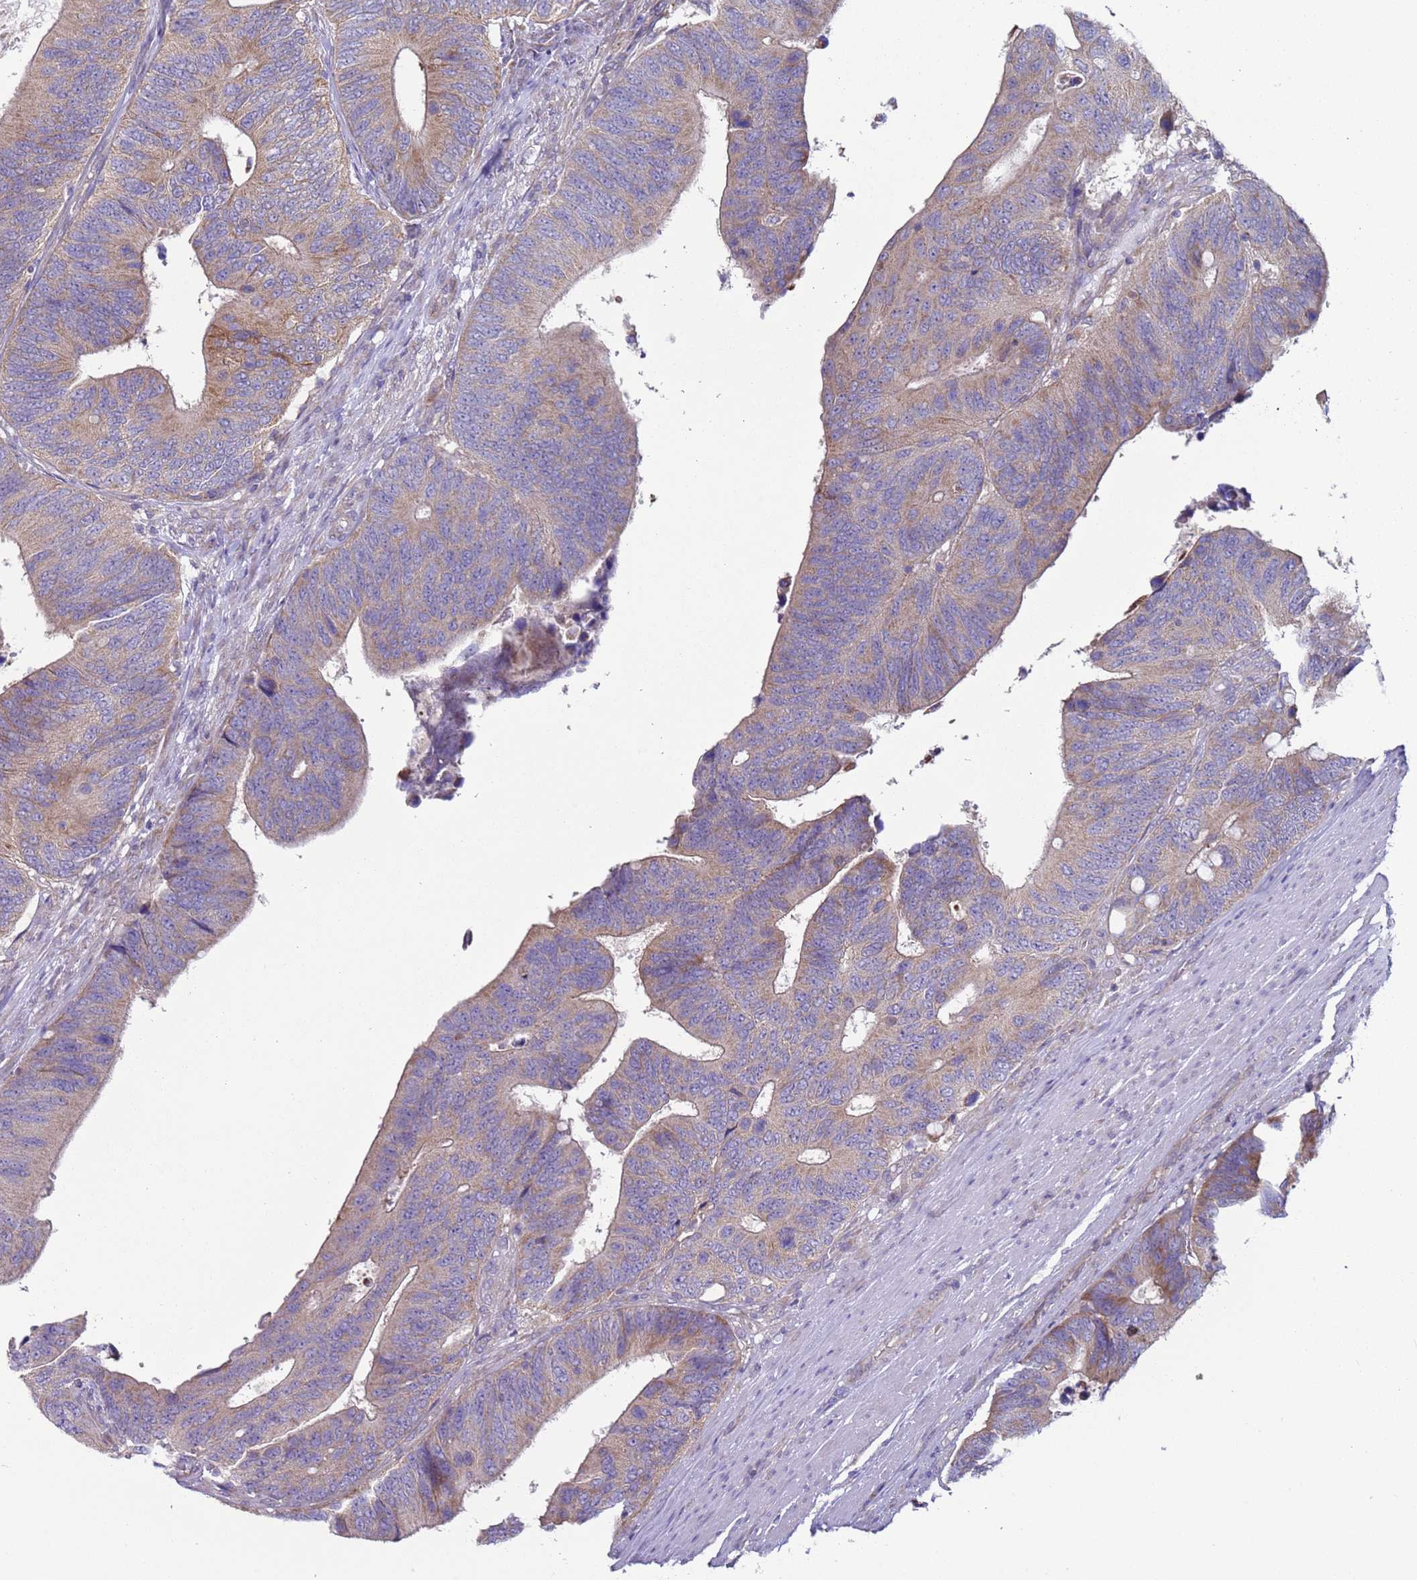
{"staining": {"intensity": "weak", "quantity": ">75%", "location": "cytoplasmic/membranous"}, "tissue": "colorectal cancer", "cell_type": "Tumor cells", "image_type": "cancer", "snomed": [{"axis": "morphology", "description": "Adenocarcinoma, NOS"}, {"axis": "topography", "description": "Colon"}], "caption": "Protein expression analysis of human colorectal cancer reveals weak cytoplasmic/membranous expression in approximately >75% of tumor cells. The staining was performed using DAB to visualize the protein expression in brown, while the nuclei were stained in blue with hematoxylin (Magnification: 20x).", "gene": "DIP2B", "patient": {"sex": "male", "age": 87}}